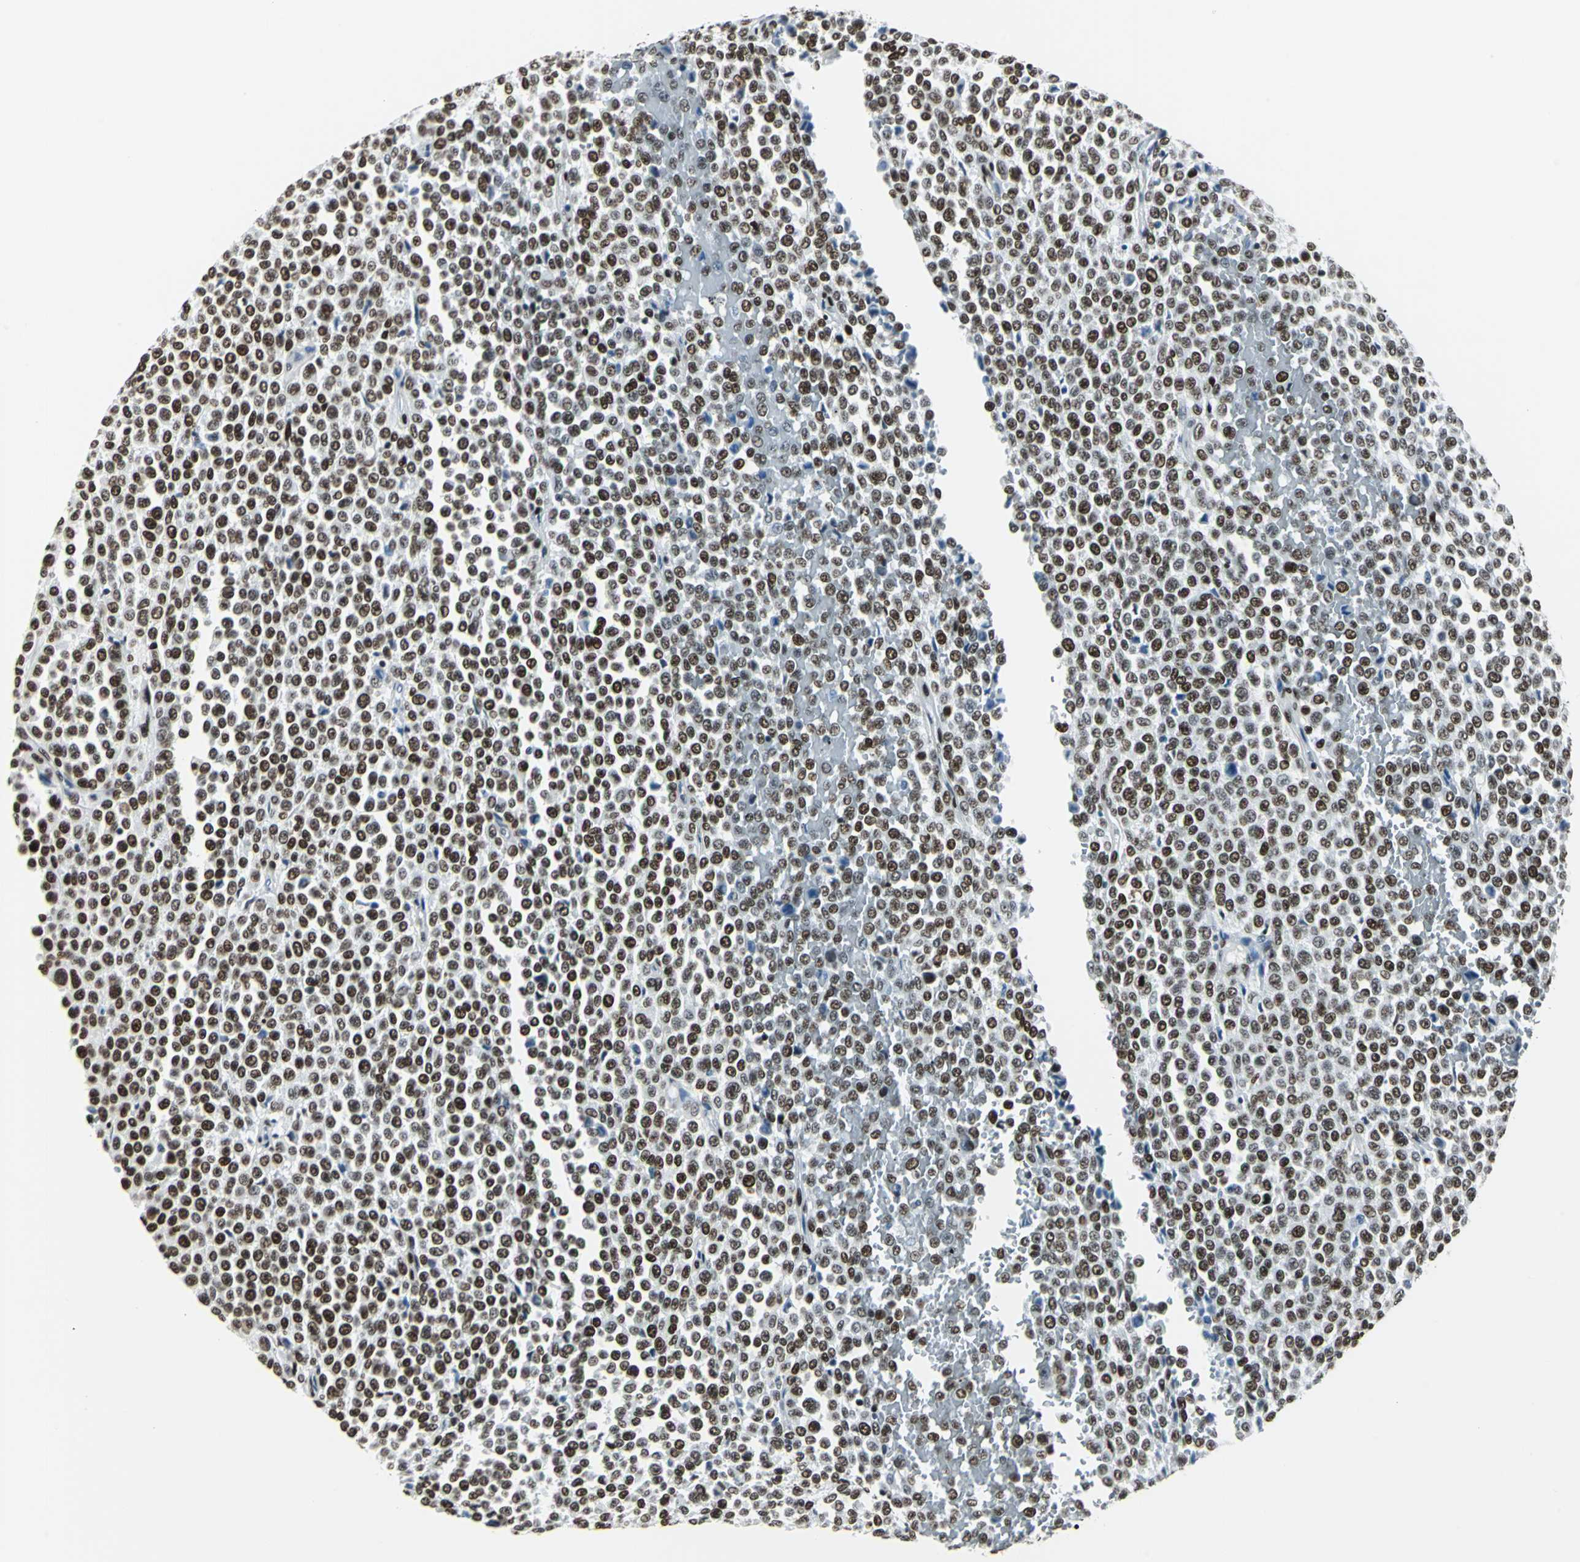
{"staining": {"intensity": "strong", "quantity": ">75%", "location": "nuclear"}, "tissue": "melanoma", "cell_type": "Tumor cells", "image_type": "cancer", "snomed": [{"axis": "morphology", "description": "Malignant melanoma, Metastatic site"}, {"axis": "topography", "description": "Pancreas"}], "caption": "An image showing strong nuclear positivity in about >75% of tumor cells in malignant melanoma (metastatic site), as visualized by brown immunohistochemical staining.", "gene": "HDAC2", "patient": {"sex": "female", "age": 30}}